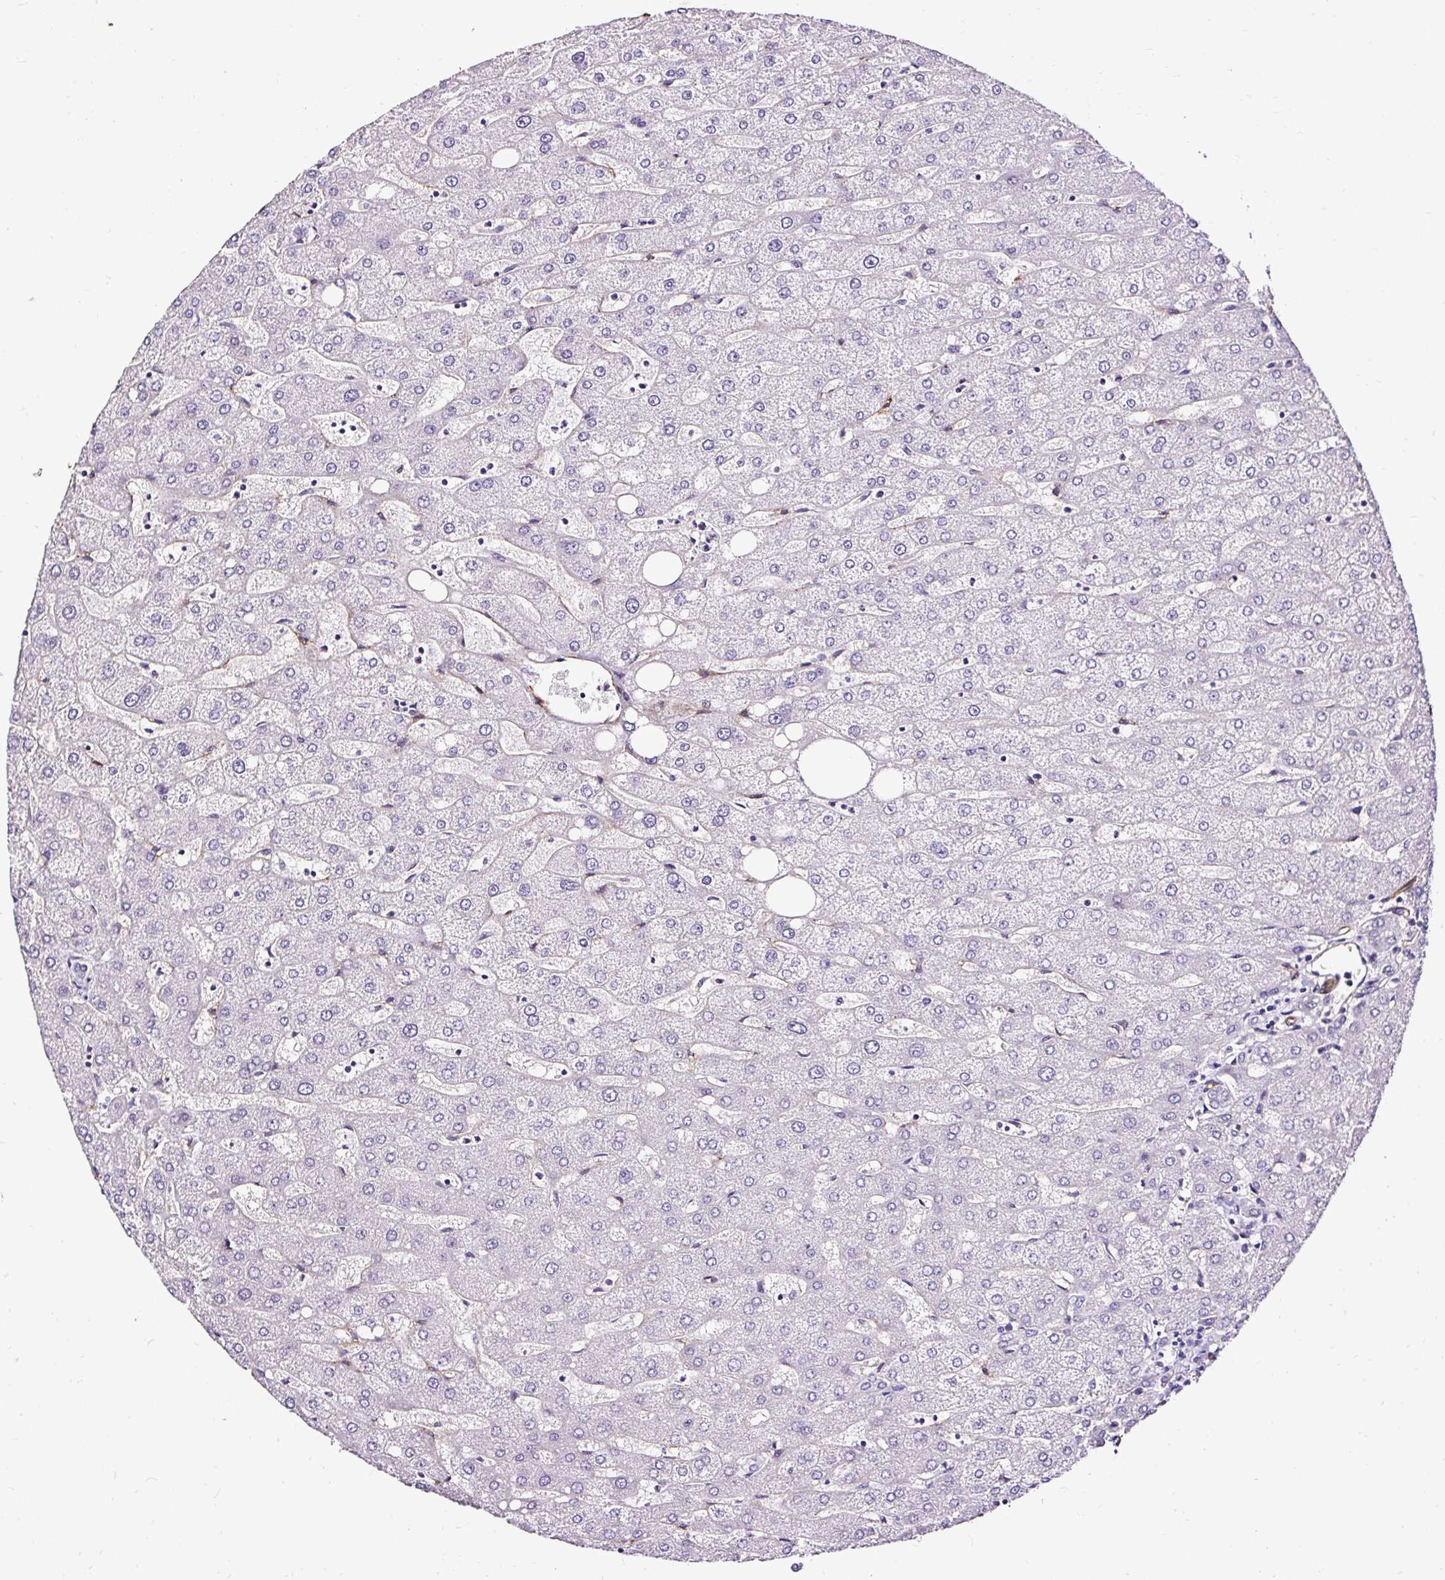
{"staining": {"intensity": "negative", "quantity": "none", "location": "none"}, "tissue": "liver", "cell_type": "Cholangiocytes", "image_type": "normal", "snomed": [{"axis": "morphology", "description": "Normal tissue, NOS"}, {"axis": "topography", "description": "Liver"}], "caption": "Cholangiocytes are negative for brown protein staining in benign liver. (Brightfield microscopy of DAB (3,3'-diaminobenzidine) immunohistochemistry (IHC) at high magnification).", "gene": "SLC7A8", "patient": {"sex": "male", "age": 67}}